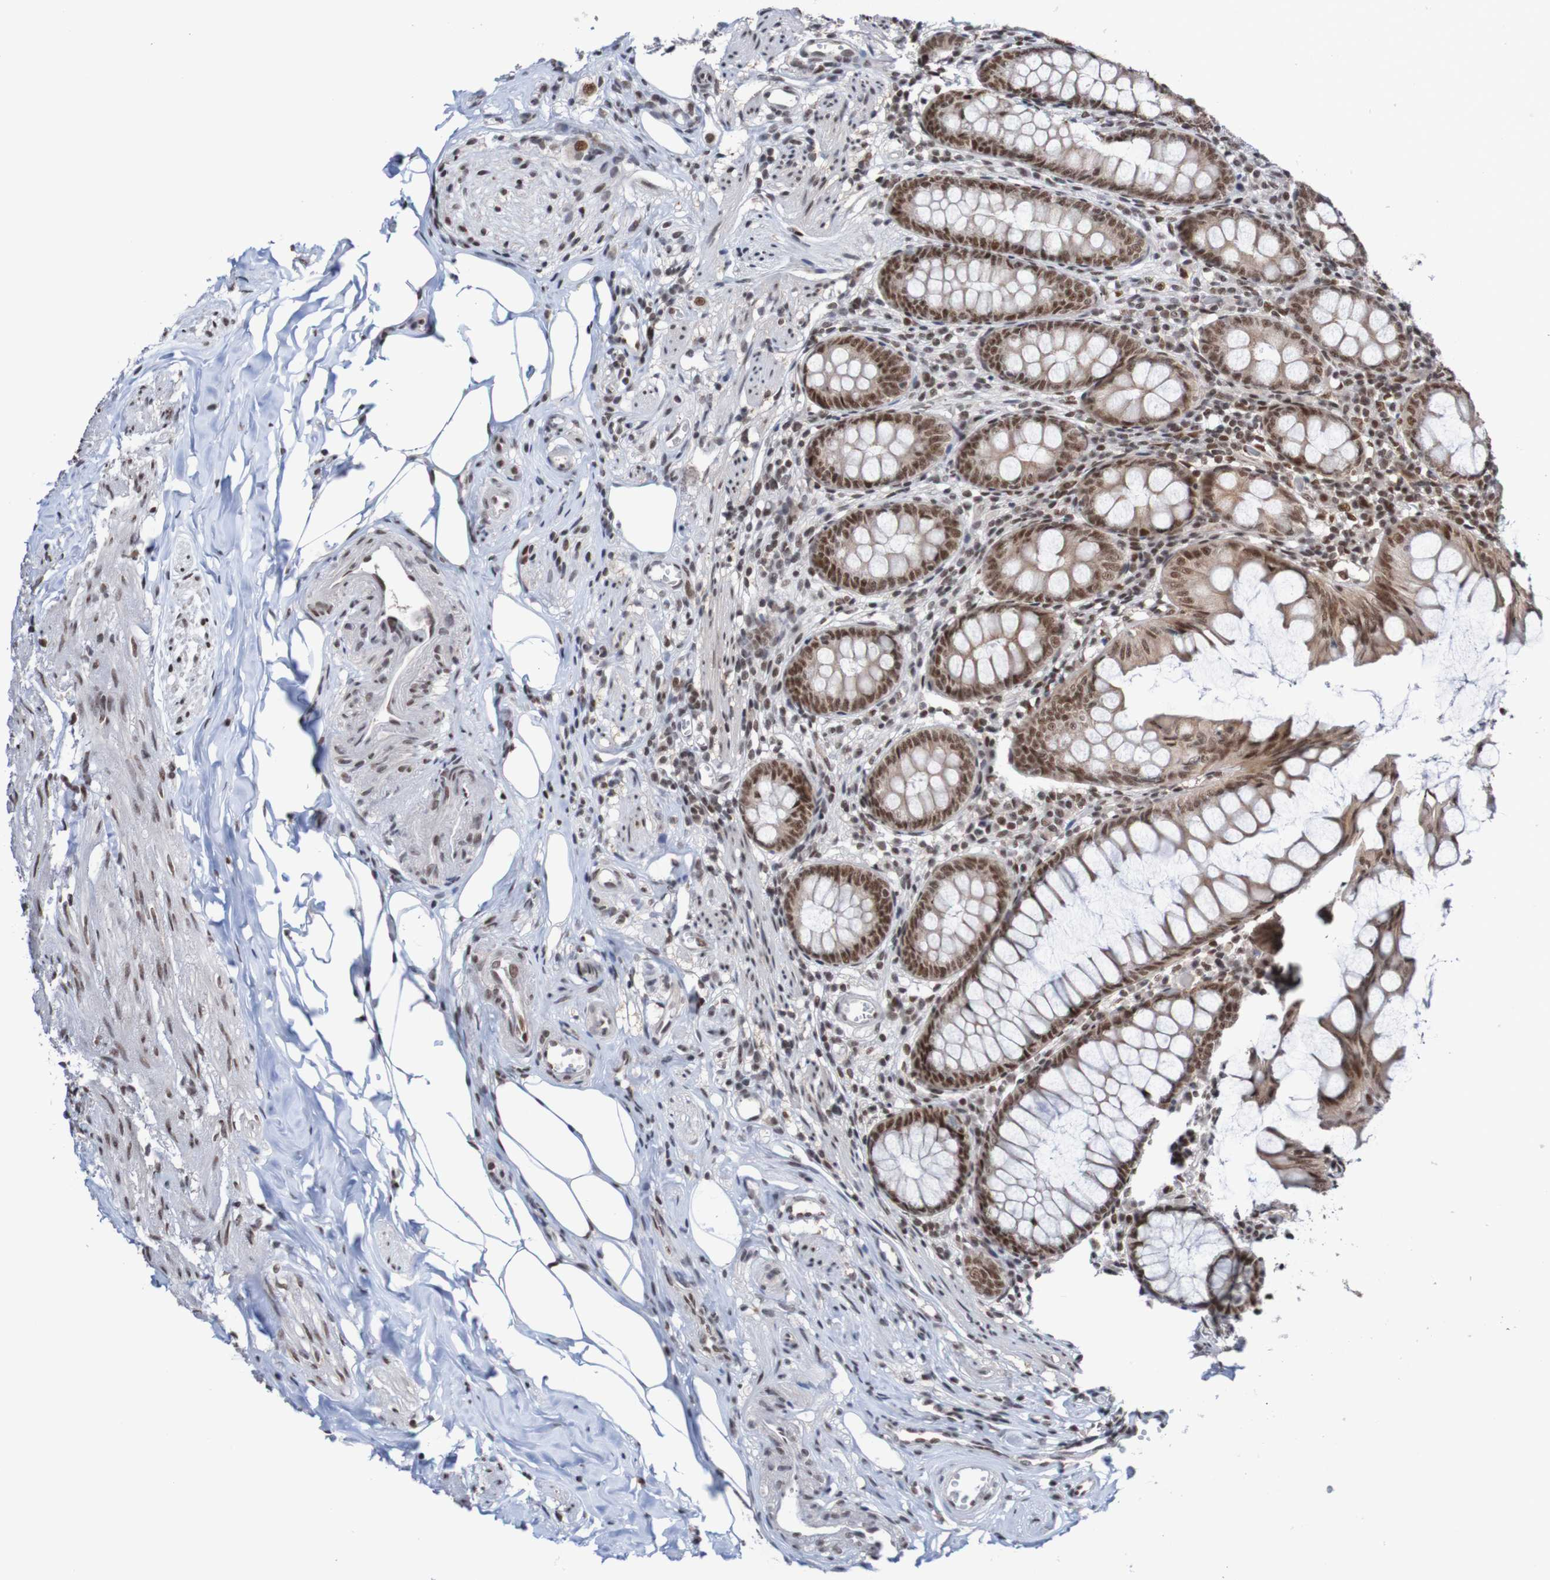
{"staining": {"intensity": "strong", "quantity": ">75%", "location": "cytoplasmic/membranous,nuclear"}, "tissue": "appendix", "cell_type": "Glandular cells", "image_type": "normal", "snomed": [{"axis": "morphology", "description": "Normal tissue, NOS"}, {"axis": "topography", "description": "Appendix"}], "caption": "The immunohistochemical stain shows strong cytoplasmic/membranous,nuclear expression in glandular cells of normal appendix. (DAB = brown stain, brightfield microscopy at high magnification).", "gene": "CDC5L", "patient": {"sex": "female", "age": 77}}